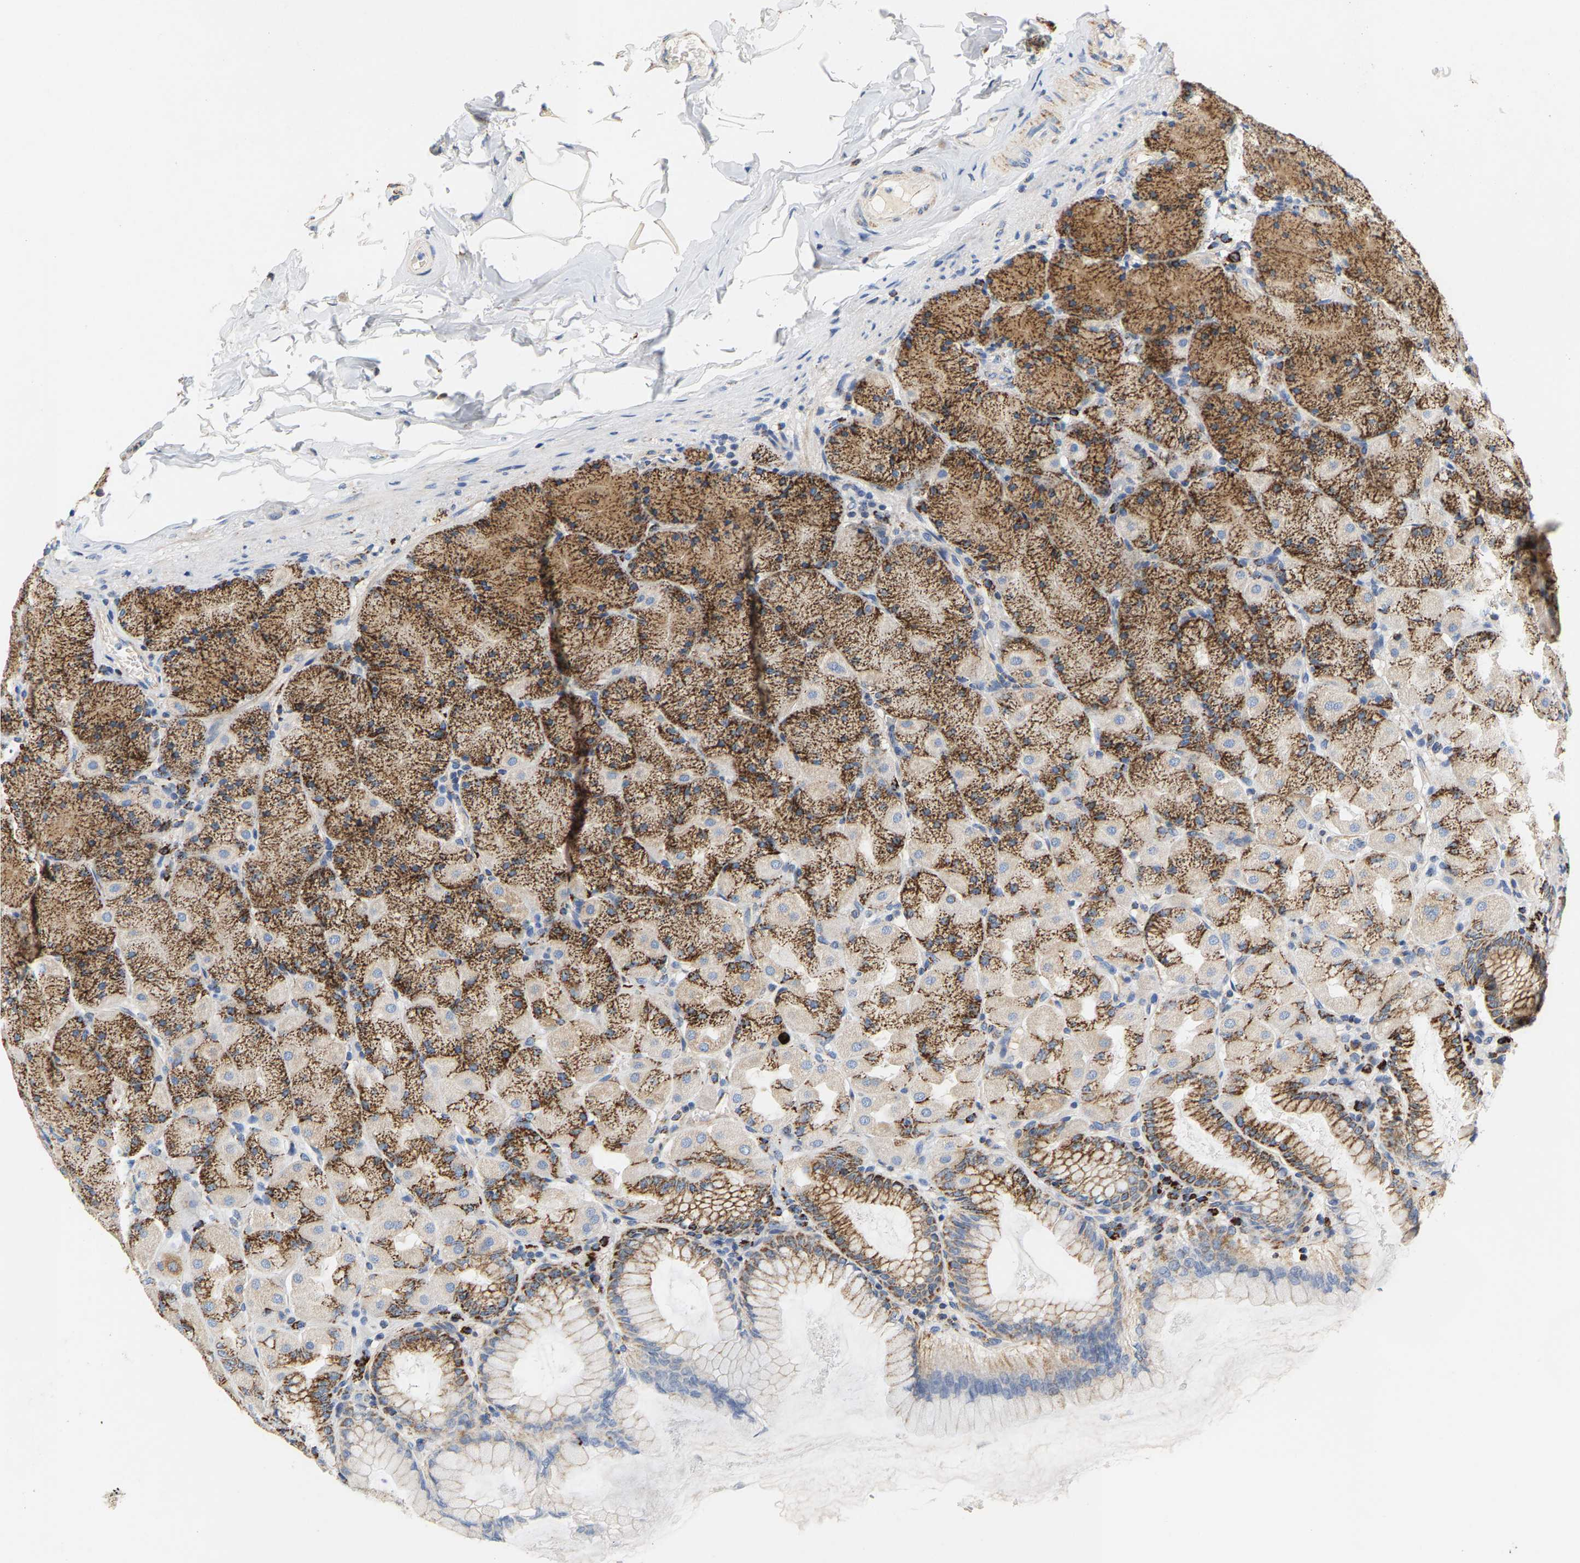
{"staining": {"intensity": "moderate", "quantity": ">75%", "location": "cytoplasmic/membranous"}, "tissue": "stomach", "cell_type": "Glandular cells", "image_type": "normal", "snomed": [{"axis": "morphology", "description": "Normal tissue, NOS"}, {"axis": "topography", "description": "Stomach, upper"}], "caption": "Moderate cytoplasmic/membranous positivity is seen in about >75% of glandular cells in normal stomach. The protein of interest is stained brown, and the nuclei are stained in blue (DAB IHC with brightfield microscopy, high magnification).", "gene": "SHMT2", "patient": {"sex": "female", "age": 56}}